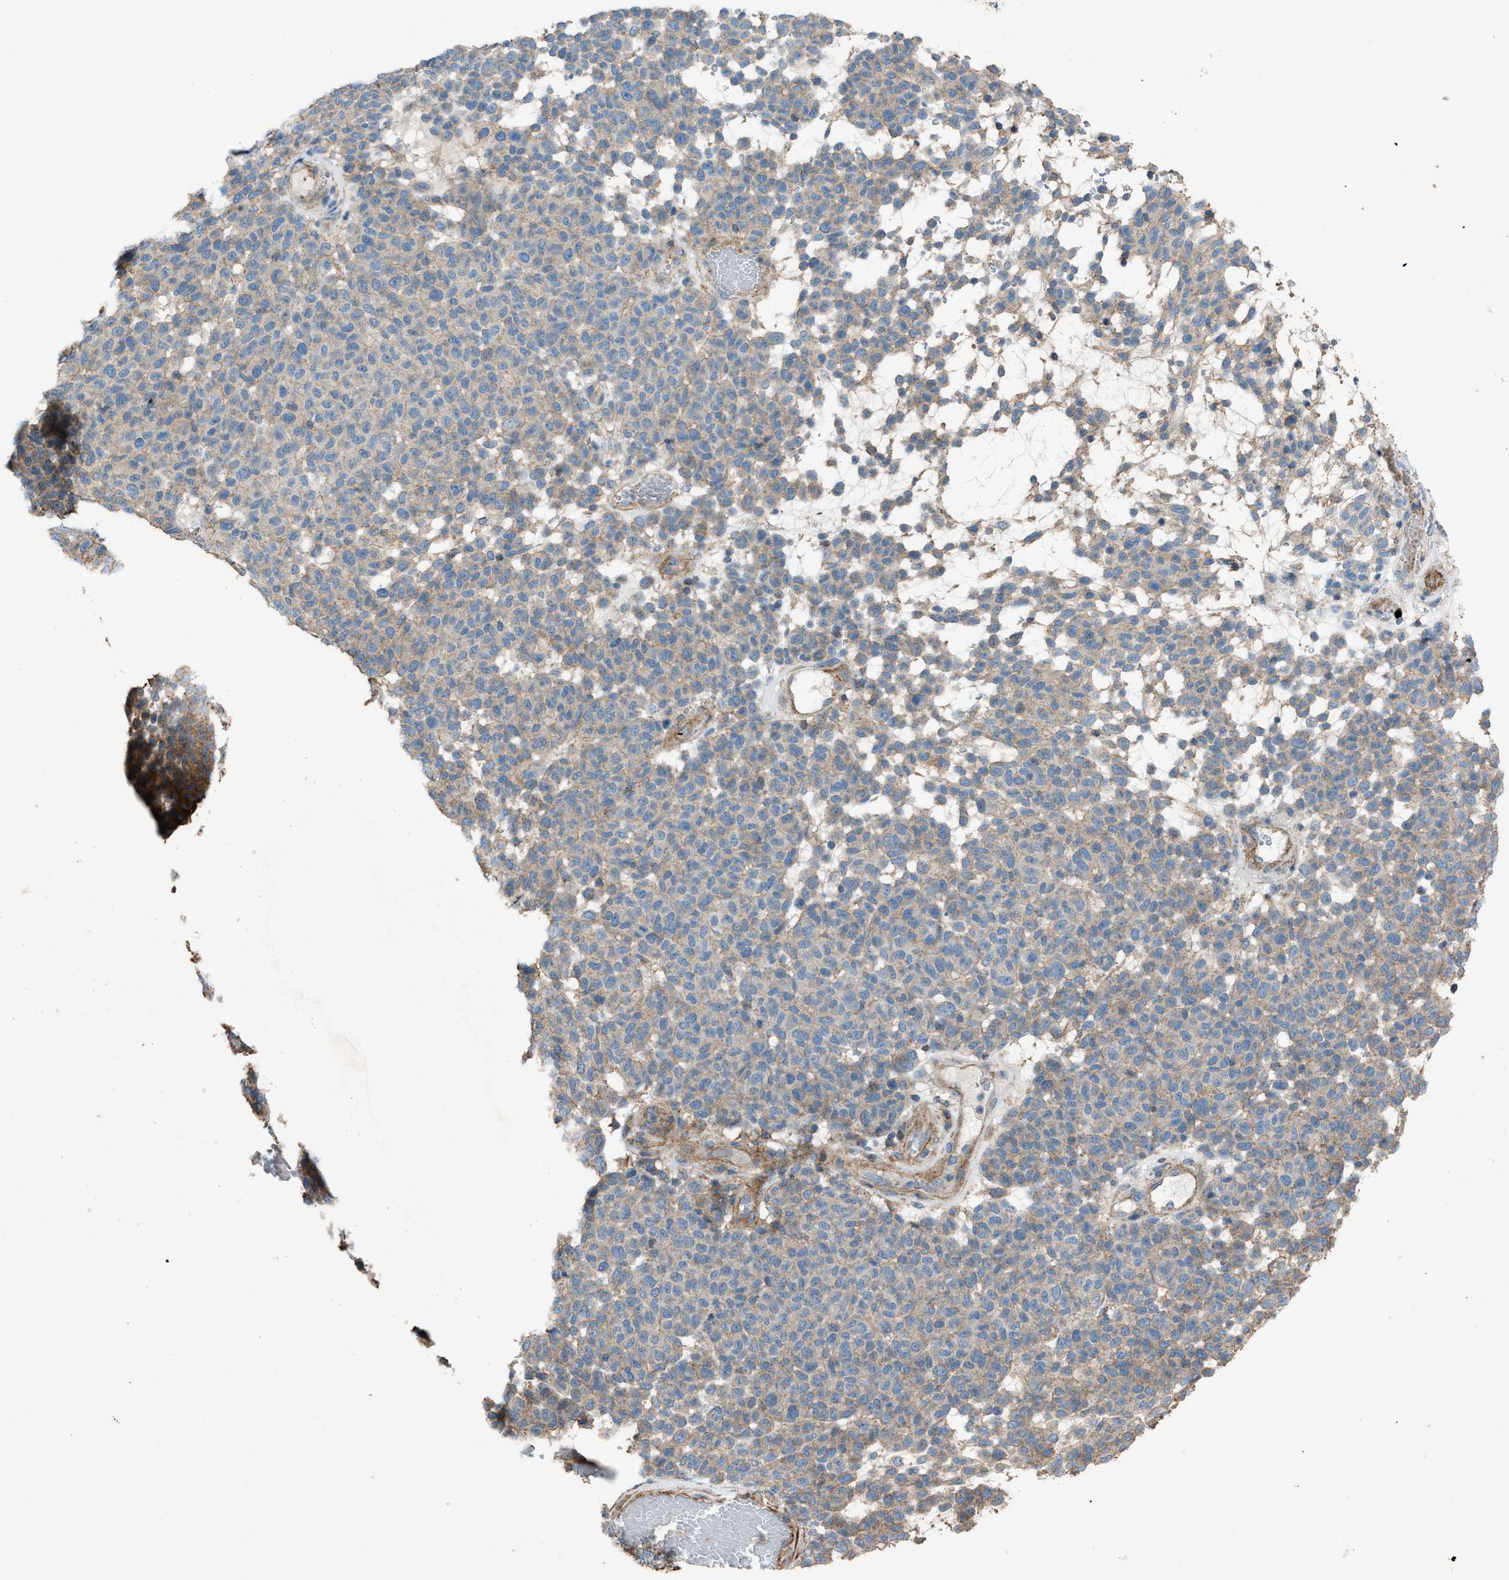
{"staining": {"intensity": "weak", "quantity": "<25%", "location": "cytoplasmic/membranous"}, "tissue": "melanoma", "cell_type": "Tumor cells", "image_type": "cancer", "snomed": [{"axis": "morphology", "description": "Malignant melanoma, NOS"}, {"axis": "topography", "description": "Skin"}], "caption": "Immunohistochemistry (IHC) of human malignant melanoma reveals no expression in tumor cells.", "gene": "NCK2", "patient": {"sex": "male", "age": 59}}